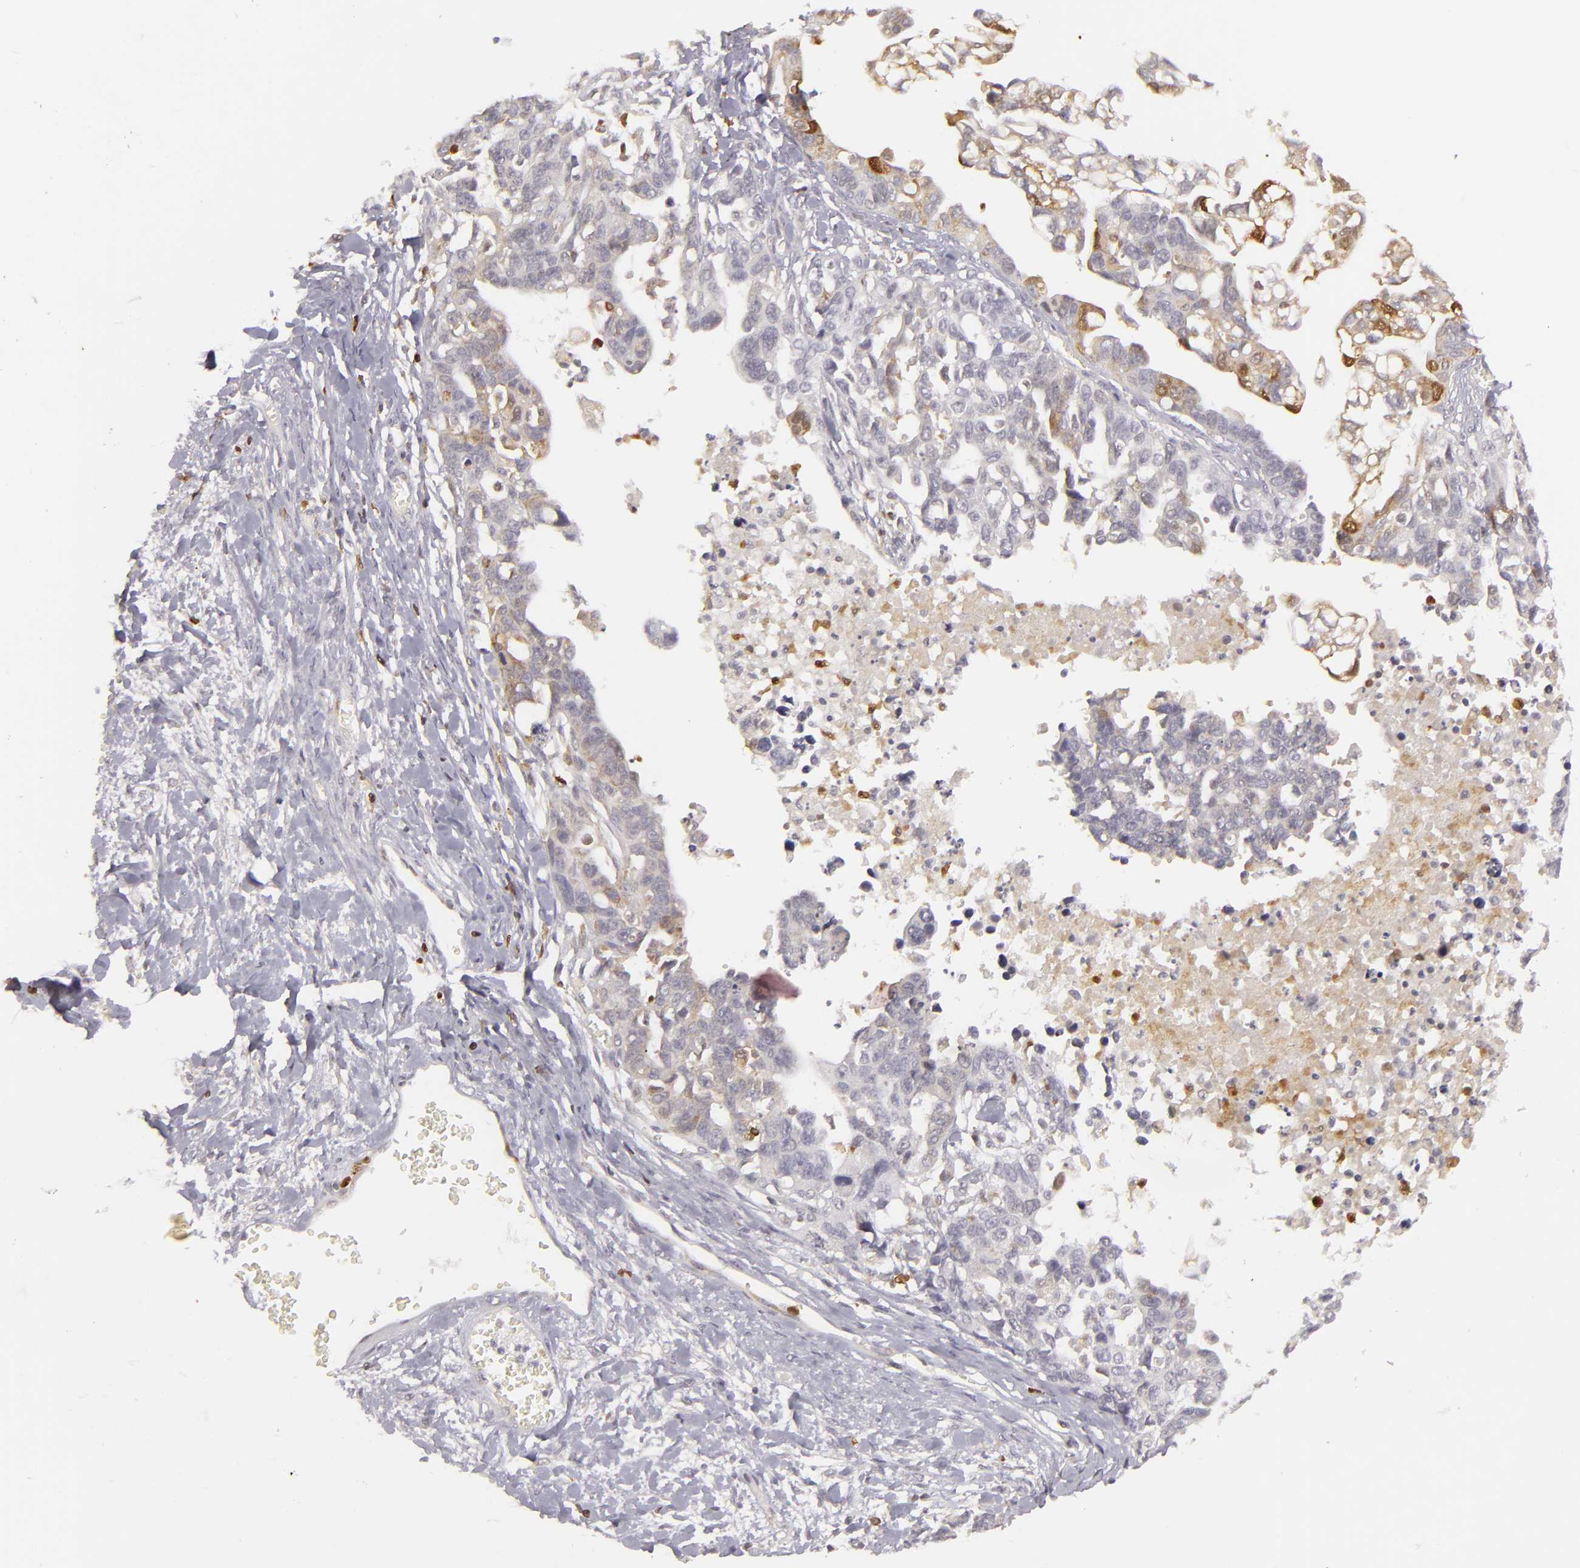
{"staining": {"intensity": "weak", "quantity": "<25%", "location": "cytoplasmic/membranous"}, "tissue": "ovarian cancer", "cell_type": "Tumor cells", "image_type": "cancer", "snomed": [{"axis": "morphology", "description": "Cystadenocarcinoma, serous, NOS"}, {"axis": "topography", "description": "Ovary"}], "caption": "There is no significant staining in tumor cells of ovarian cancer. The staining was performed using DAB (3,3'-diaminobenzidine) to visualize the protein expression in brown, while the nuclei were stained in blue with hematoxylin (Magnification: 20x).", "gene": "APOBEC3G", "patient": {"sex": "female", "age": 69}}